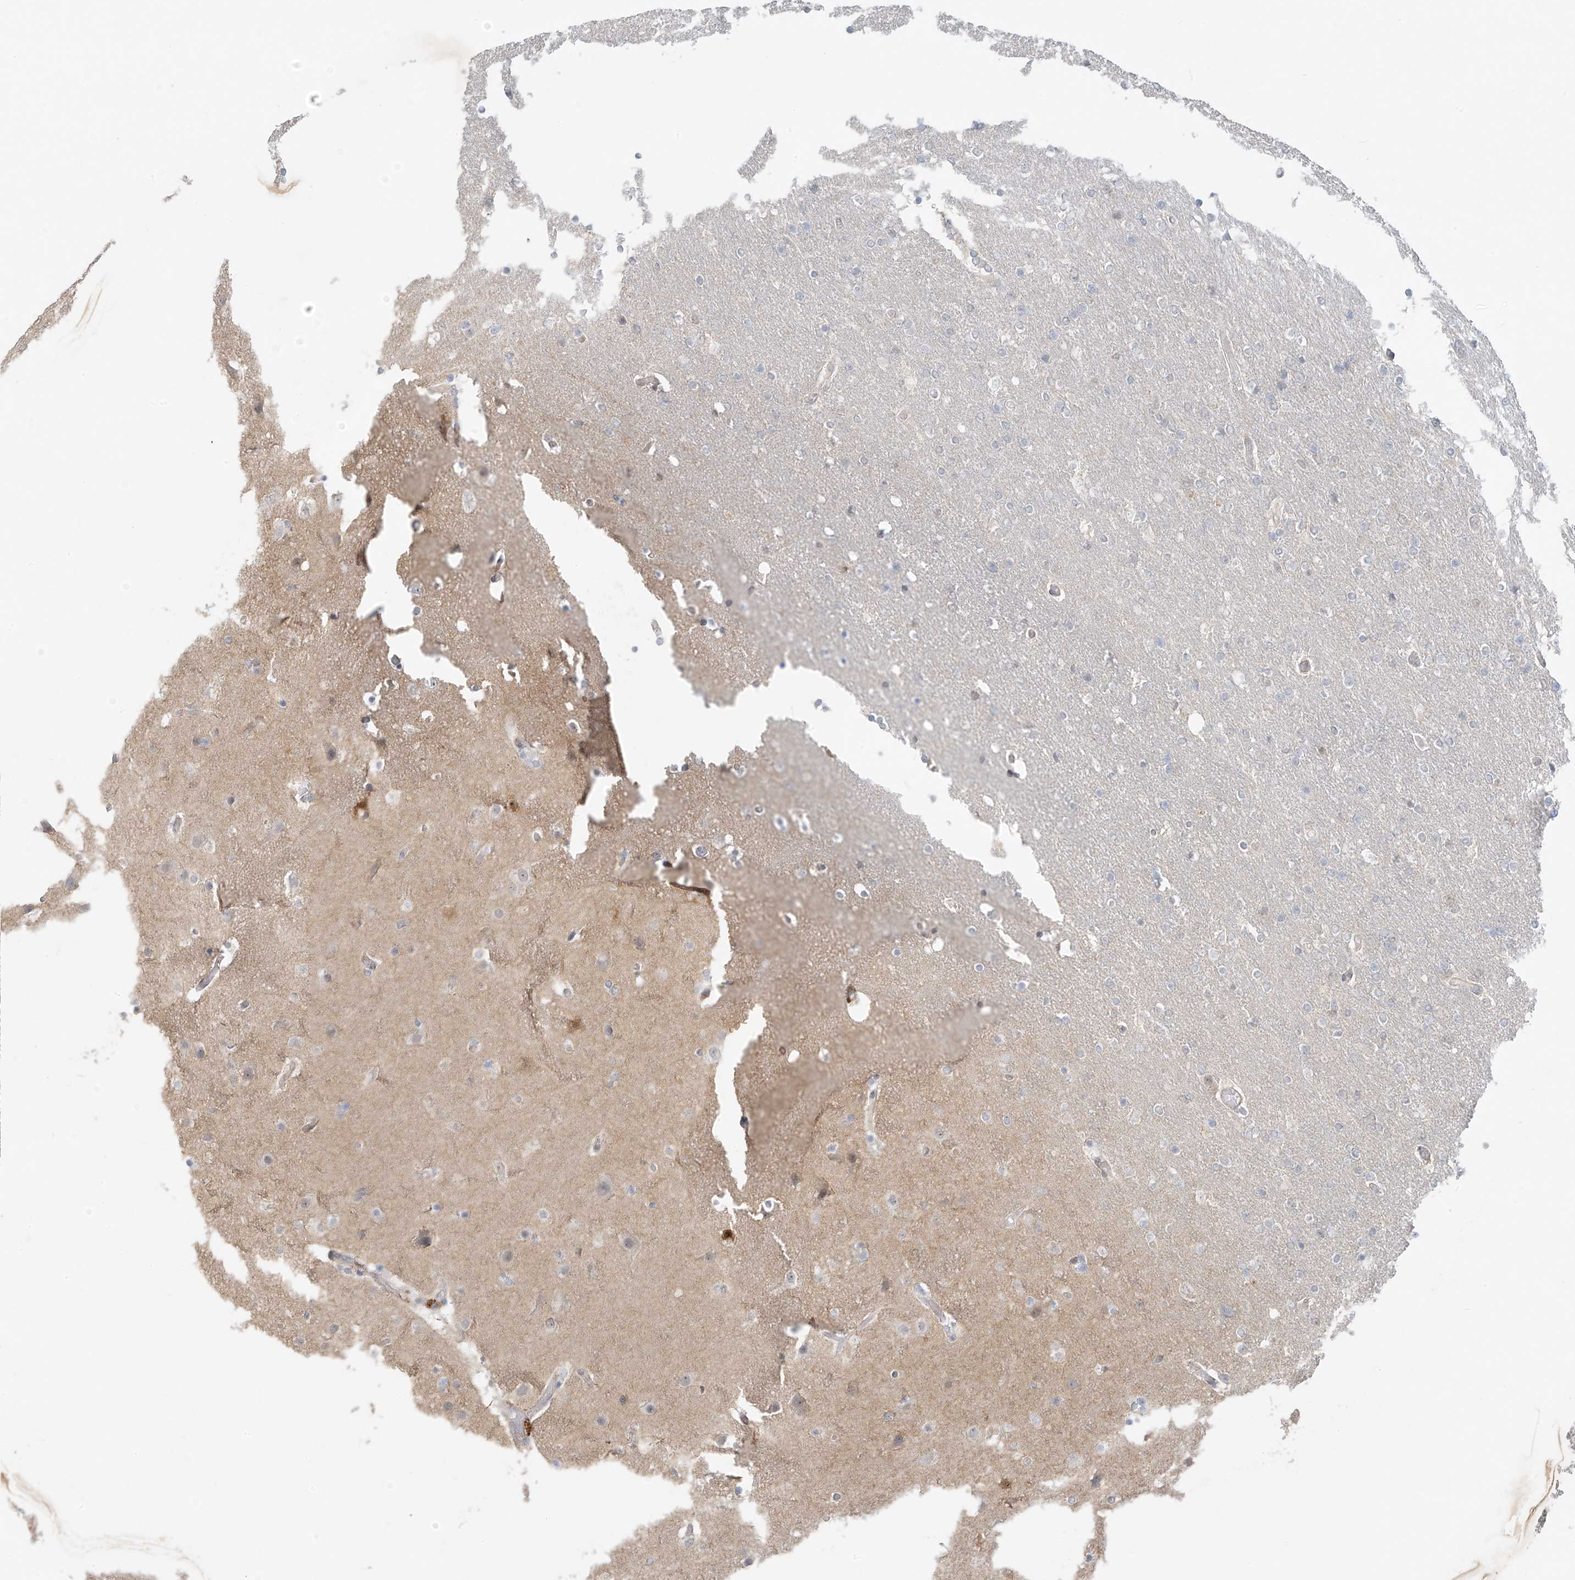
{"staining": {"intensity": "weak", "quantity": "<25%", "location": "nuclear"}, "tissue": "glioma", "cell_type": "Tumor cells", "image_type": "cancer", "snomed": [{"axis": "morphology", "description": "Glioma, malignant, High grade"}, {"axis": "topography", "description": "Cerebral cortex"}], "caption": "Malignant glioma (high-grade) was stained to show a protein in brown. There is no significant positivity in tumor cells. The staining is performed using DAB (3,3'-diaminobenzidine) brown chromogen with nuclei counter-stained in using hematoxylin.", "gene": "ABCD1", "patient": {"sex": "female", "age": 36}}